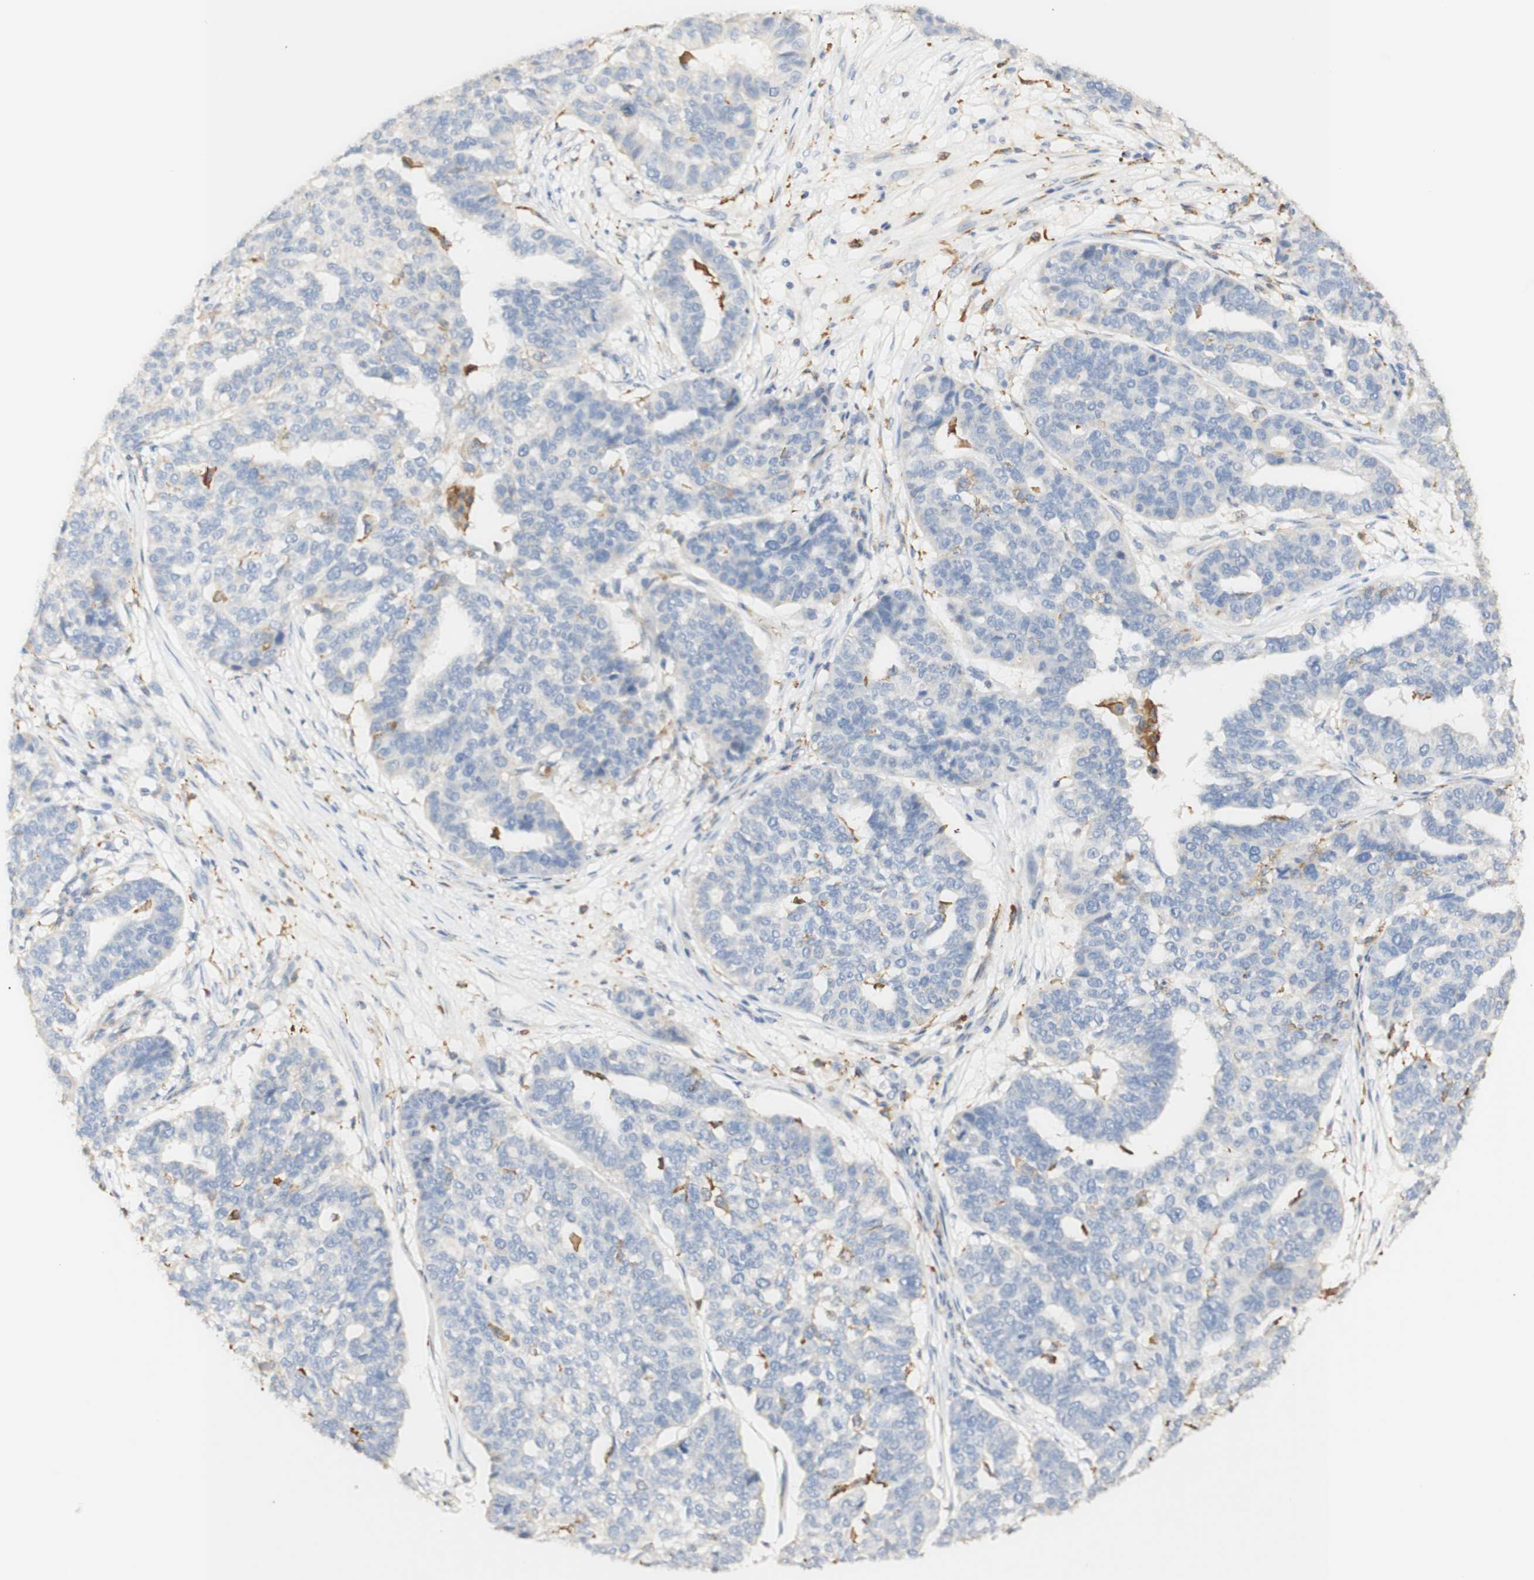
{"staining": {"intensity": "negative", "quantity": "none", "location": "none"}, "tissue": "ovarian cancer", "cell_type": "Tumor cells", "image_type": "cancer", "snomed": [{"axis": "morphology", "description": "Cystadenocarcinoma, serous, NOS"}, {"axis": "topography", "description": "Ovary"}], "caption": "Human ovarian cancer stained for a protein using IHC displays no staining in tumor cells.", "gene": "FCGRT", "patient": {"sex": "female", "age": 59}}